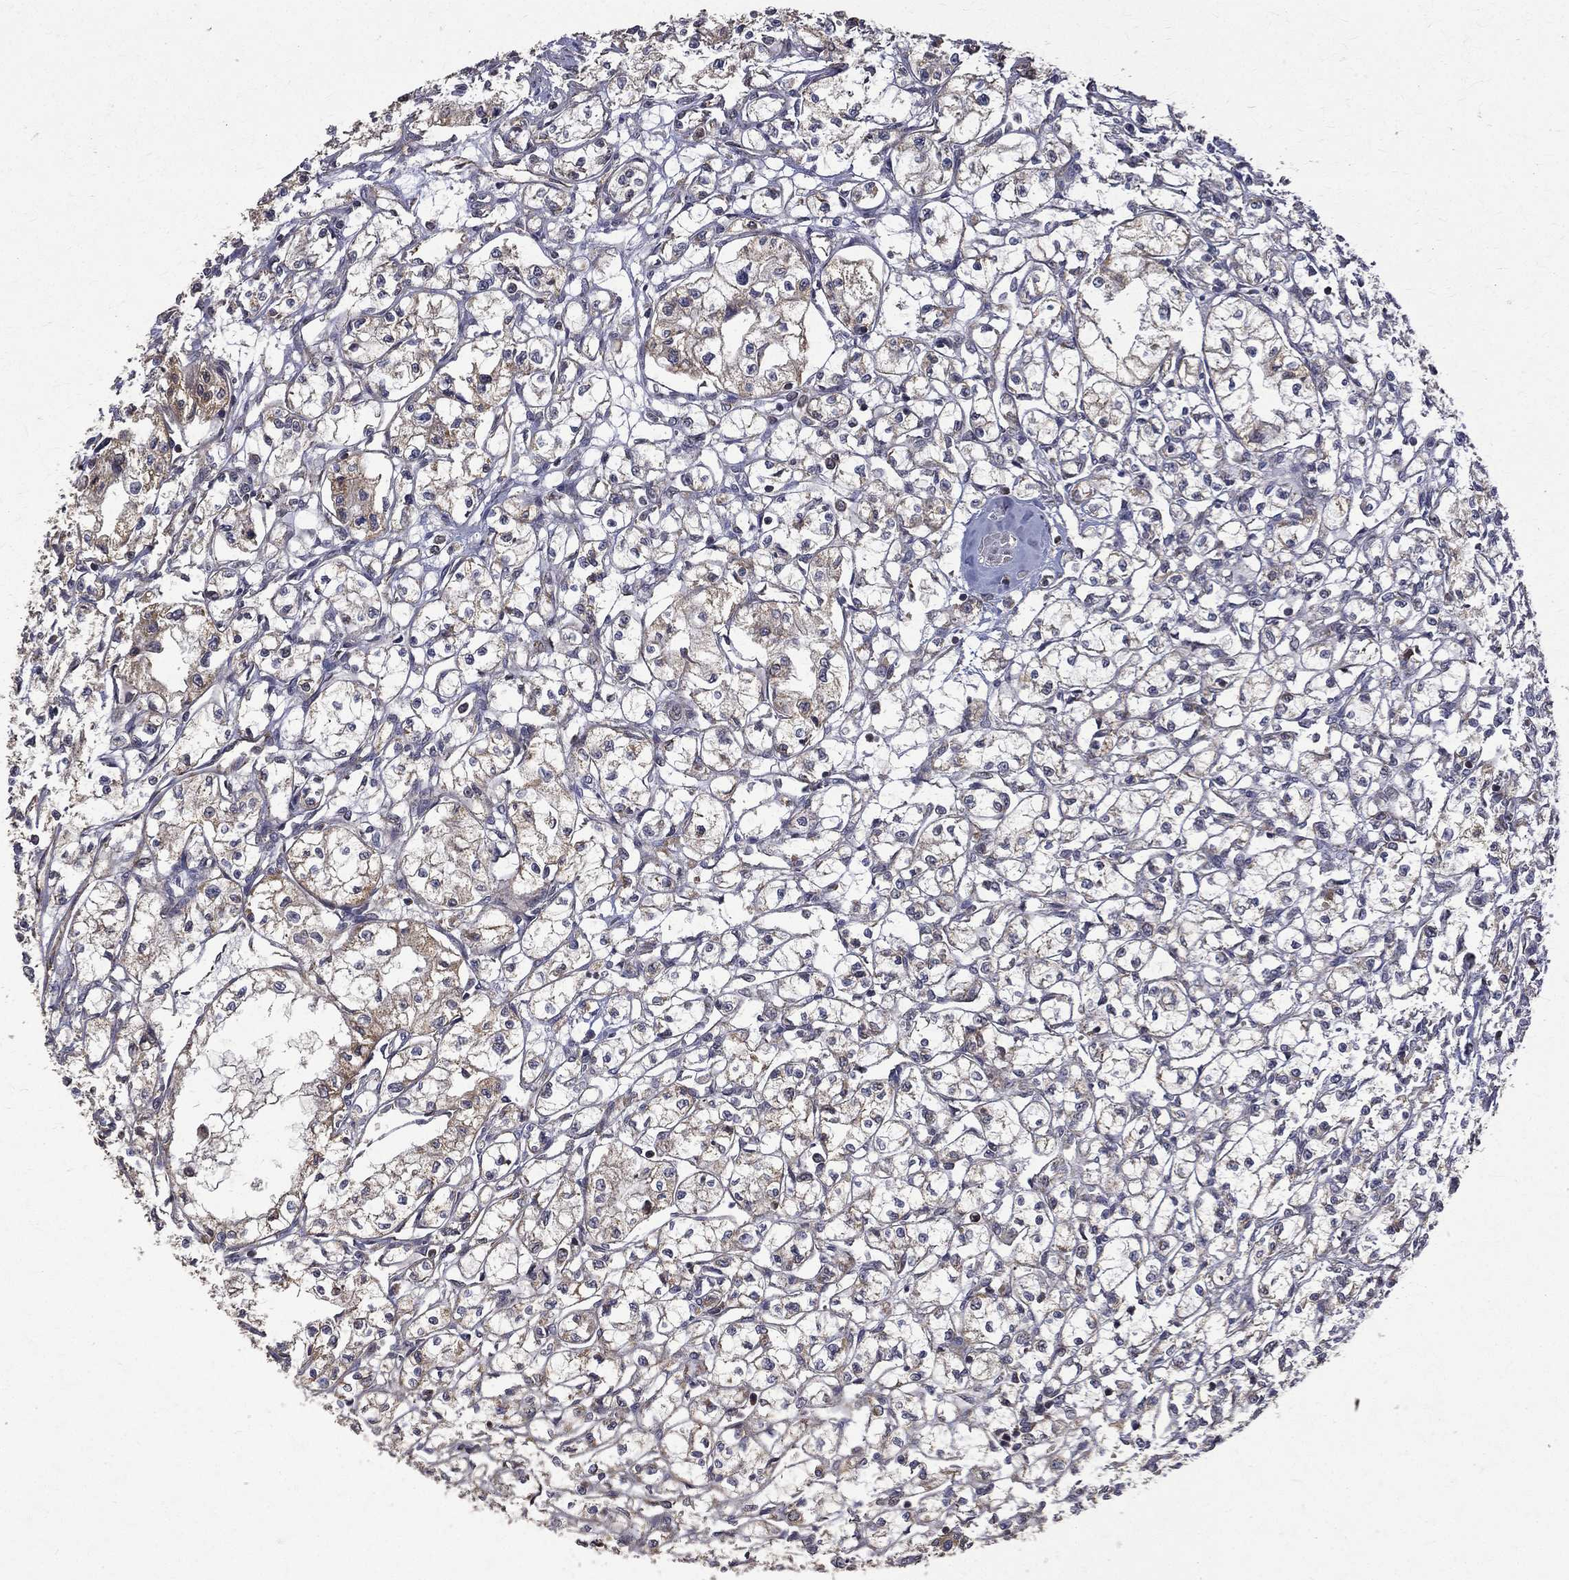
{"staining": {"intensity": "weak", "quantity": "<25%", "location": "cytoplasmic/membranous"}, "tissue": "renal cancer", "cell_type": "Tumor cells", "image_type": "cancer", "snomed": [{"axis": "morphology", "description": "Adenocarcinoma, NOS"}, {"axis": "topography", "description": "Kidney"}], "caption": "Micrograph shows no significant protein staining in tumor cells of renal adenocarcinoma.", "gene": "RPGR", "patient": {"sex": "male", "age": 56}}